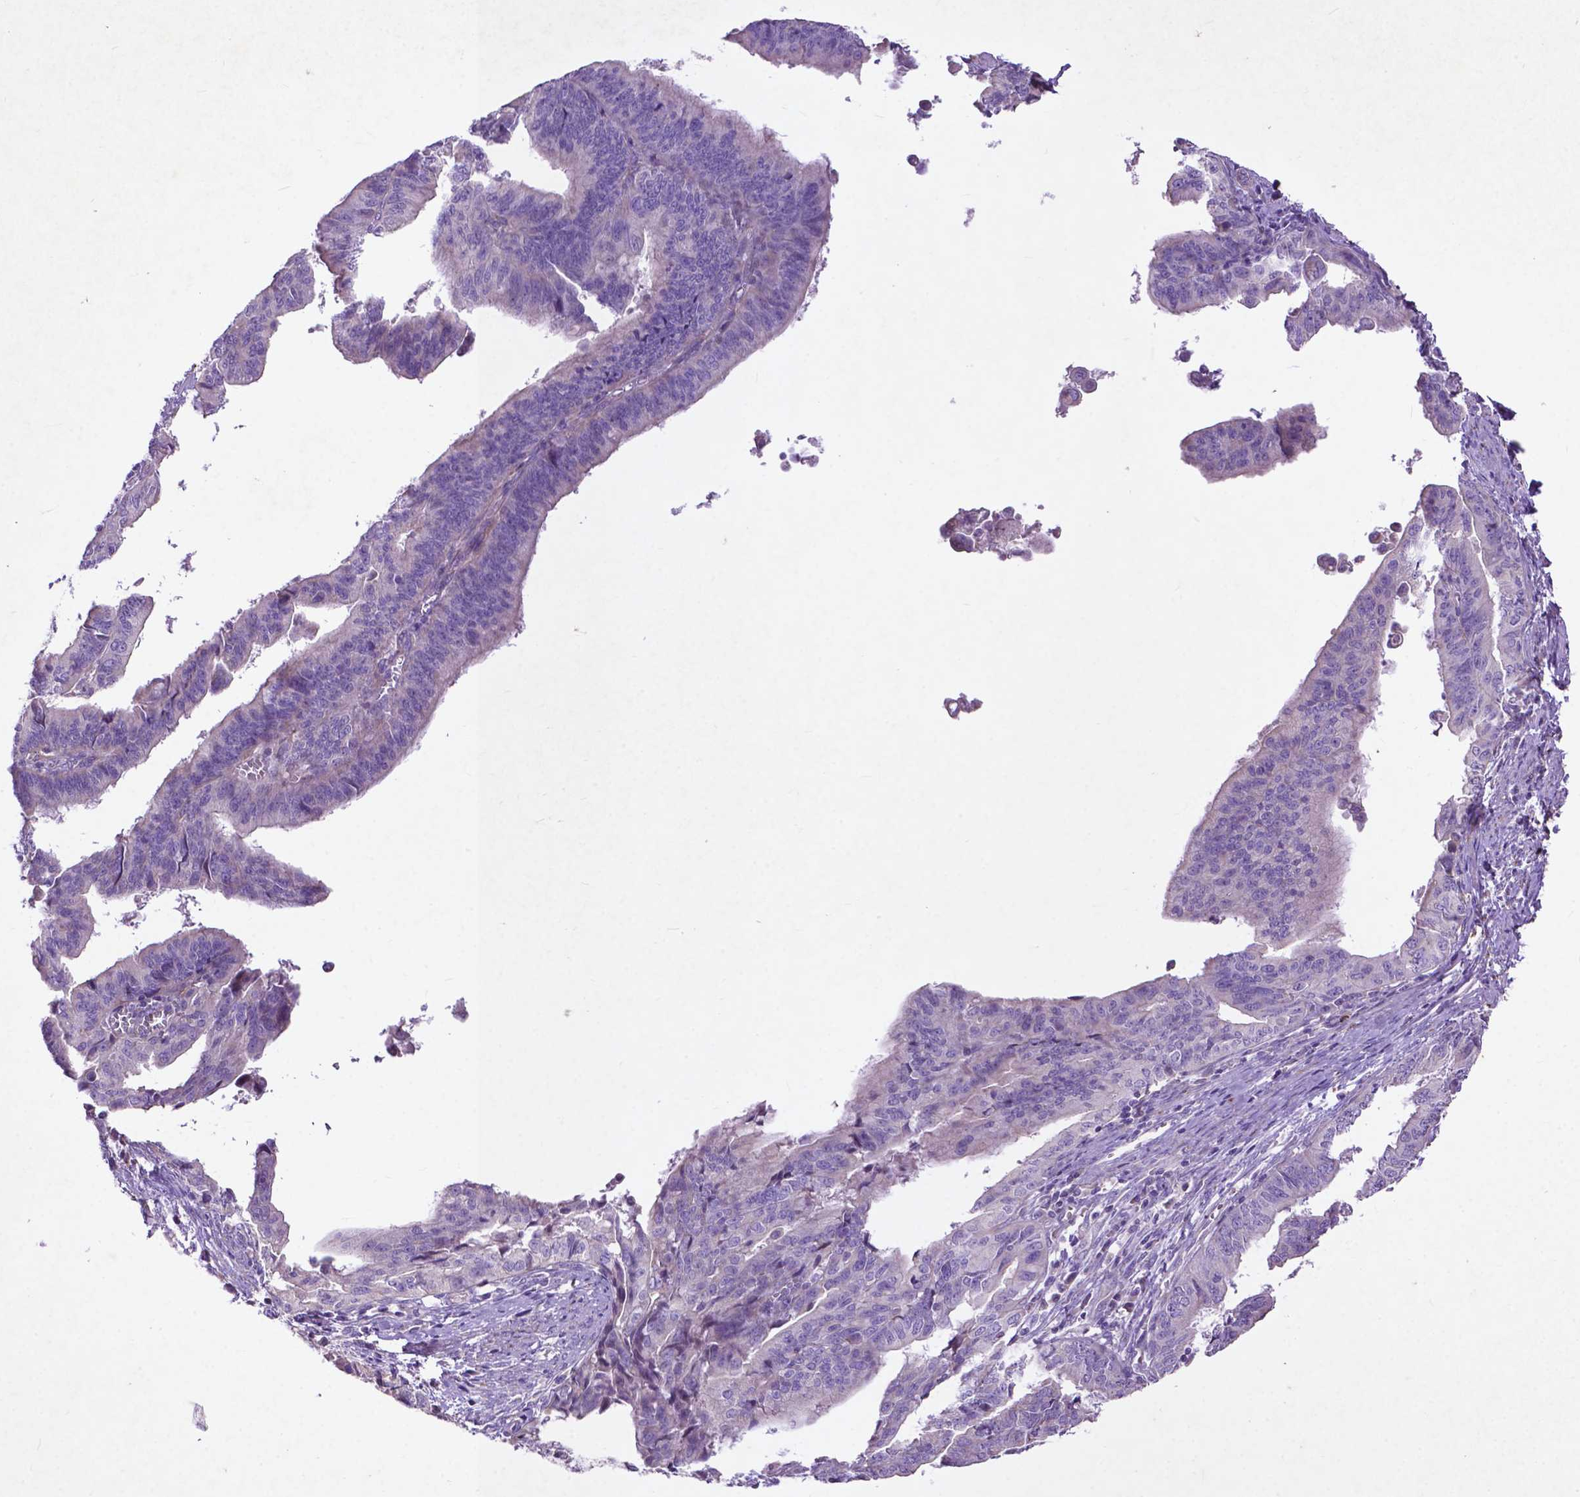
{"staining": {"intensity": "negative", "quantity": "none", "location": "none"}, "tissue": "endometrial cancer", "cell_type": "Tumor cells", "image_type": "cancer", "snomed": [{"axis": "morphology", "description": "Adenocarcinoma, NOS"}, {"axis": "topography", "description": "Endometrium"}], "caption": "Histopathology image shows no protein staining in tumor cells of endometrial cancer tissue.", "gene": "THEGL", "patient": {"sex": "female", "age": 65}}